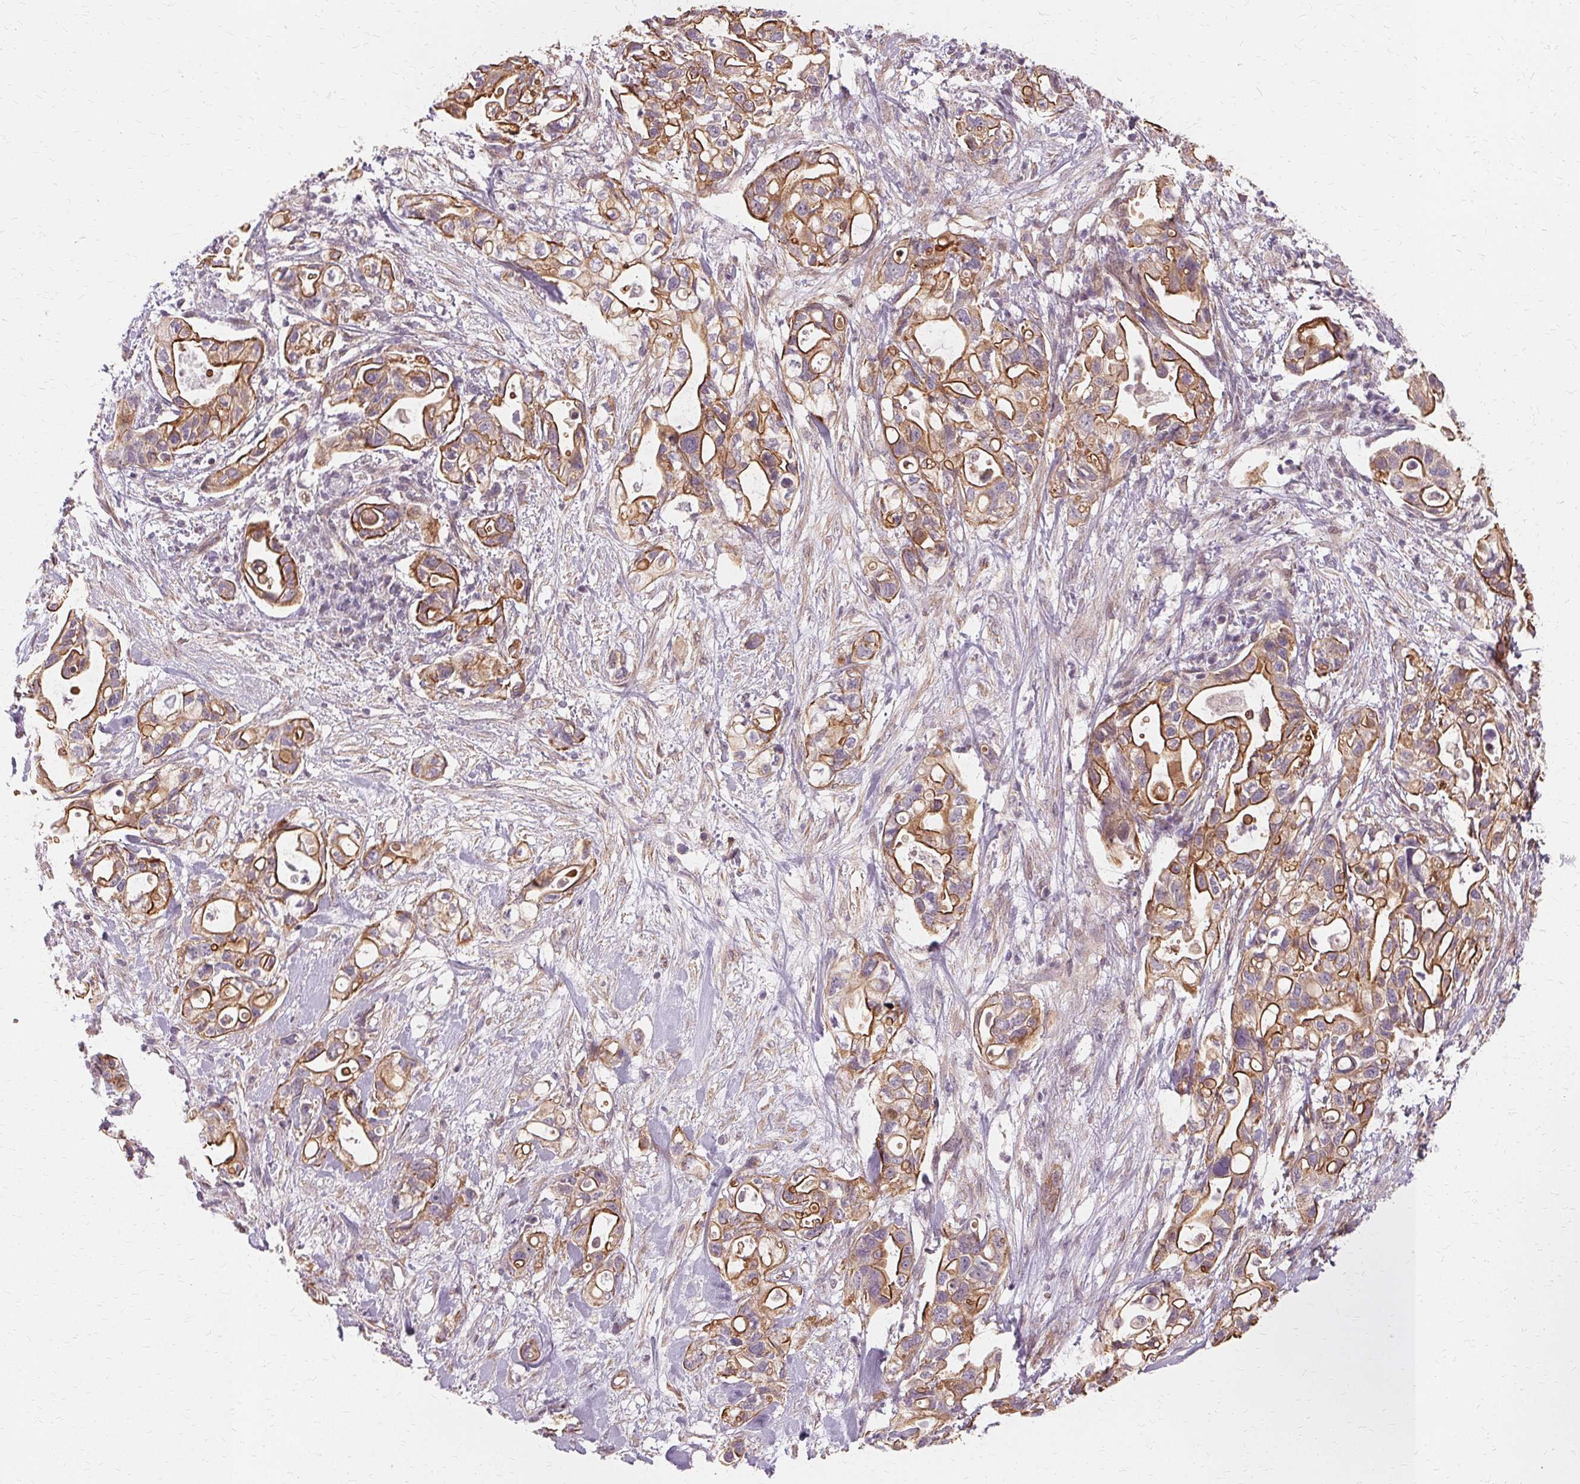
{"staining": {"intensity": "moderate", "quantity": ">75%", "location": "cytoplasmic/membranous"}, "tissue": "pancreatic cancer", "cell_type": "Tumor cells", "image_type": "cancer", "snomed": [{"axis": "morphology", "description": "Adenocarcinoma, NOS"}, {"axis": "topography", "description": "Pancreas"}], "caption": "Human pancreatic cancer stained with a protein marker exhibits moderate staining in tumor cells.", "gene": "USP8", "patient": {"sex": "female", "age": 72}}